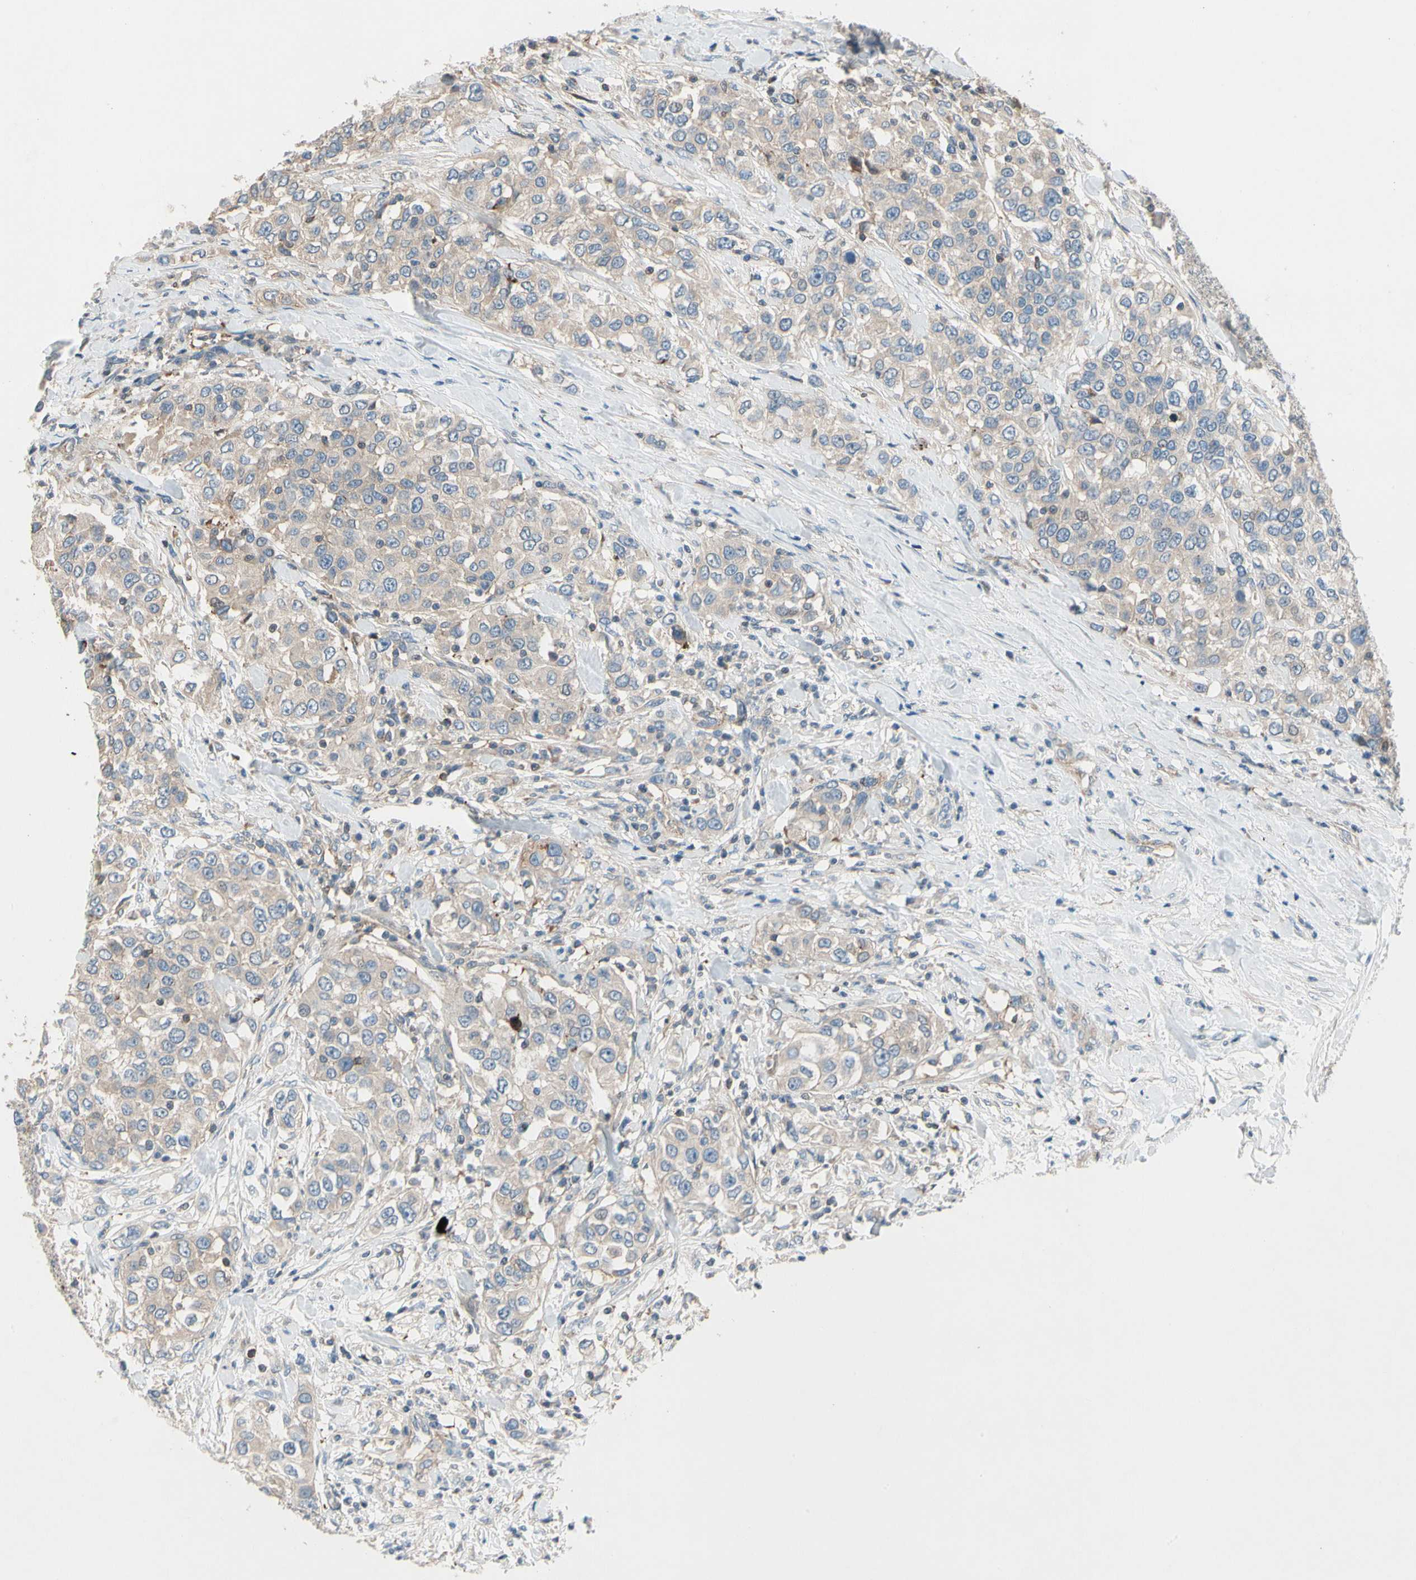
{"staining": {"intensity": "weak", "quantity": ">75%", "location": "cytoplasmic/membranous"}, "tissue": "urothelial cancer", "cell_type": "Tumor cells", "image_type": "cancer", "snomed": [{"axis": "morphology", "description": "Urothelial carcinoma, High grade"}, {"axis": "topography", "description": "Urinary bladder"}], "caption": "Immunohistochemical staining of human urothelial carcinoma (high-grade) displays low levels of weak cytoplasmic/membranous positivity in approximately >75% of tumor cells.", "gene": "CDH6", "patient": {"sex": "female", "age": 80}}